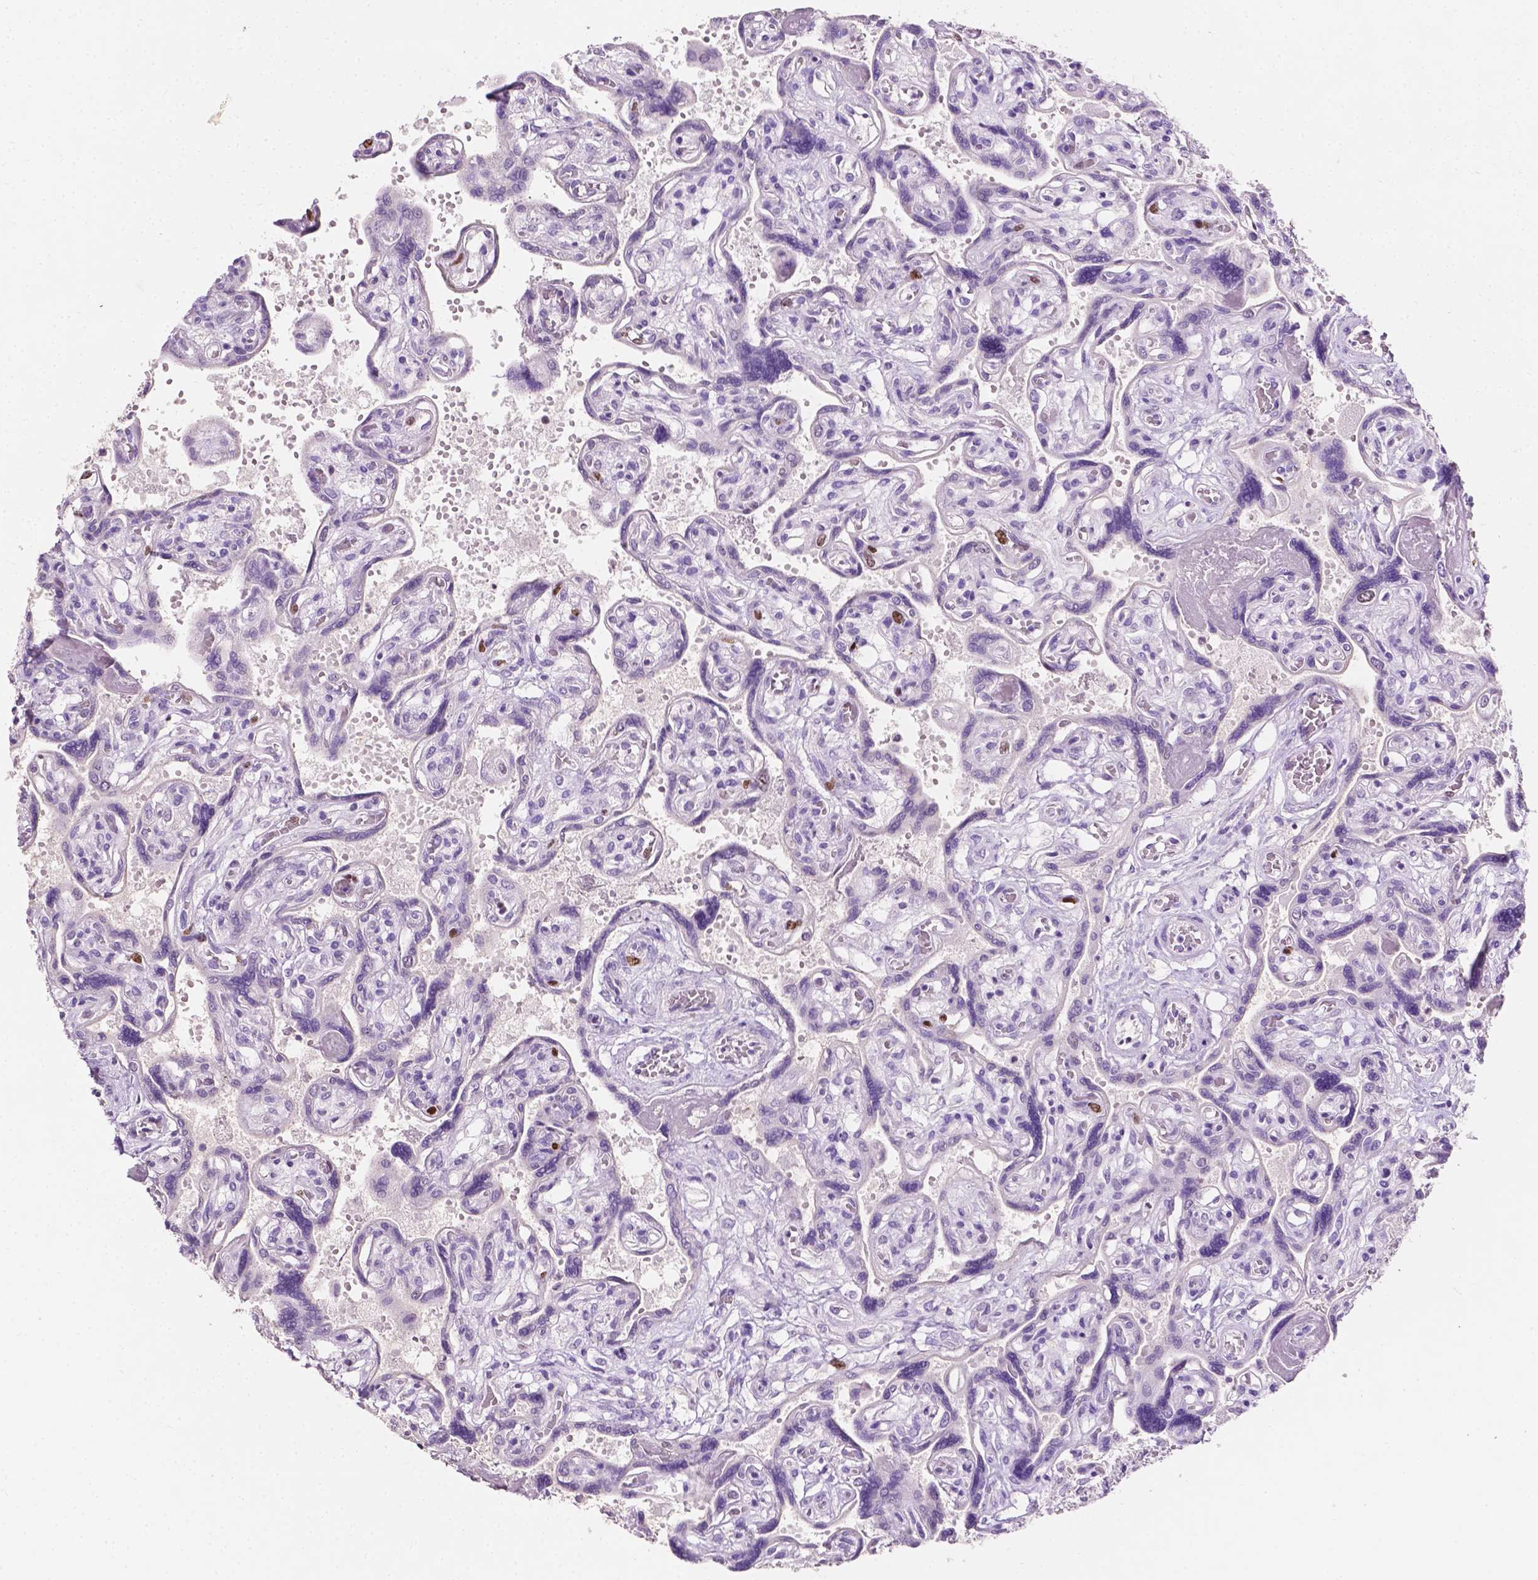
{"staining": {"intensity": "strong", "quantity": "<25%", "location": "nuclear"}, "tissue": "placenta", "cell_type": "Decidual cells", "image_type": "normal", "snomed": [{"axis": "morphology", "description": "Normal tissue, NOS"}, {"axis": "topography", "description": "Placenta"}], "caption": "An image showing strong nuclear expression in approximately <25% of decidual cells in benign placenta, as visualized by brown immunohistochemical staining.", "gene": "SIAH2", "patient": {"sex": "female", "age": 32}}